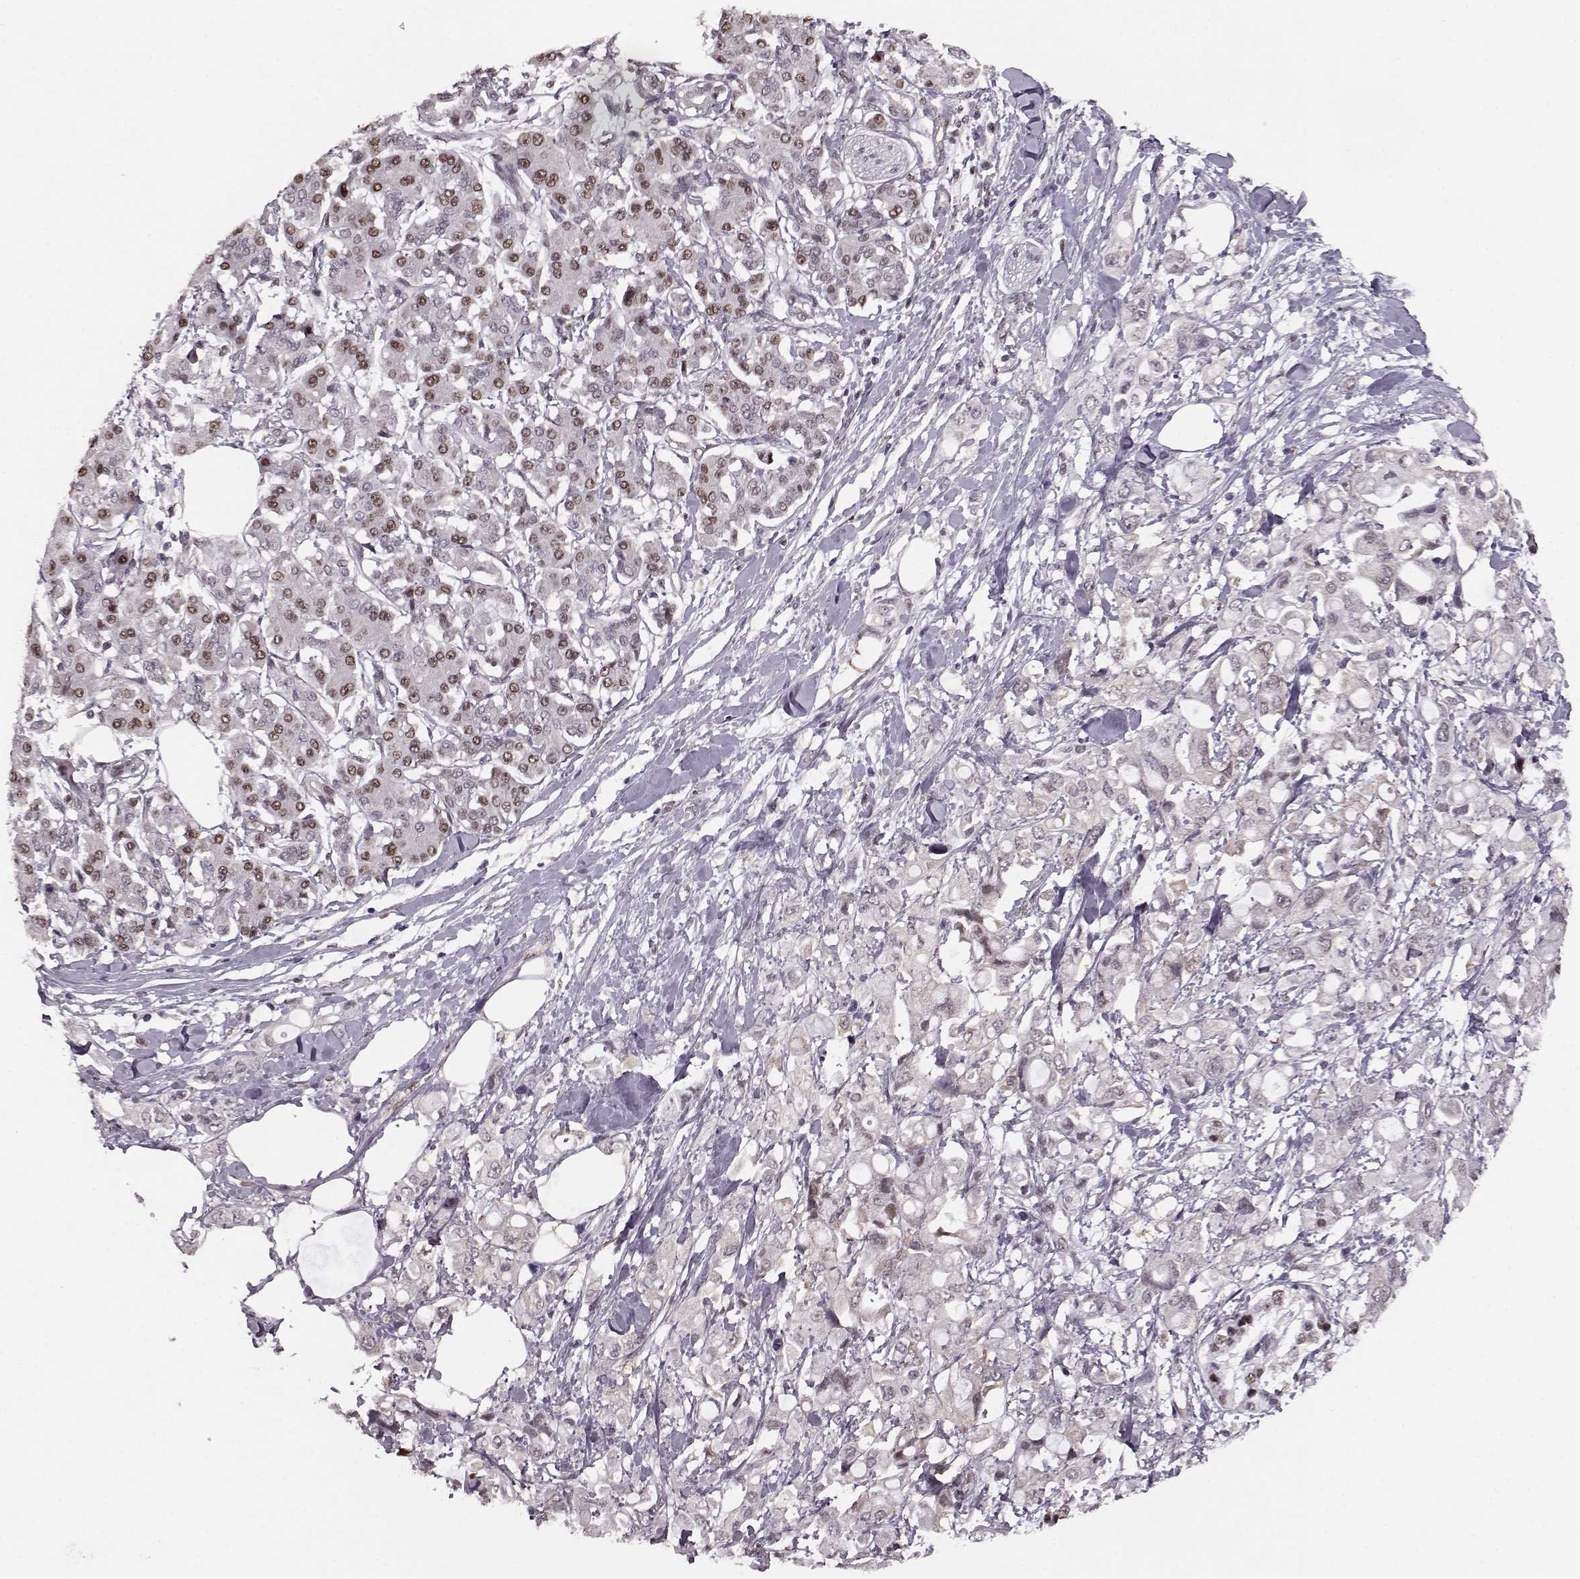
{"staining": {"intensity": "moderate", "quantity": "25%-75%", "location": "nuclear"}, "tissue": "pancreatic cancer", "cell_type": "Tumor cells", "image_type": "cancer", "snomed": [{"axis": "morphology", "description": "Adenocarcinoma, NOS"}, {"axis": "topography", "description": "Pancreas"}], "caption": "A brown stain highlights moderate nuclear expression of a protein in human pancreatic adenocarcinoma tumor cells.", "gene": "KLF6", "patient": {"sex": "female", "age": 56}}